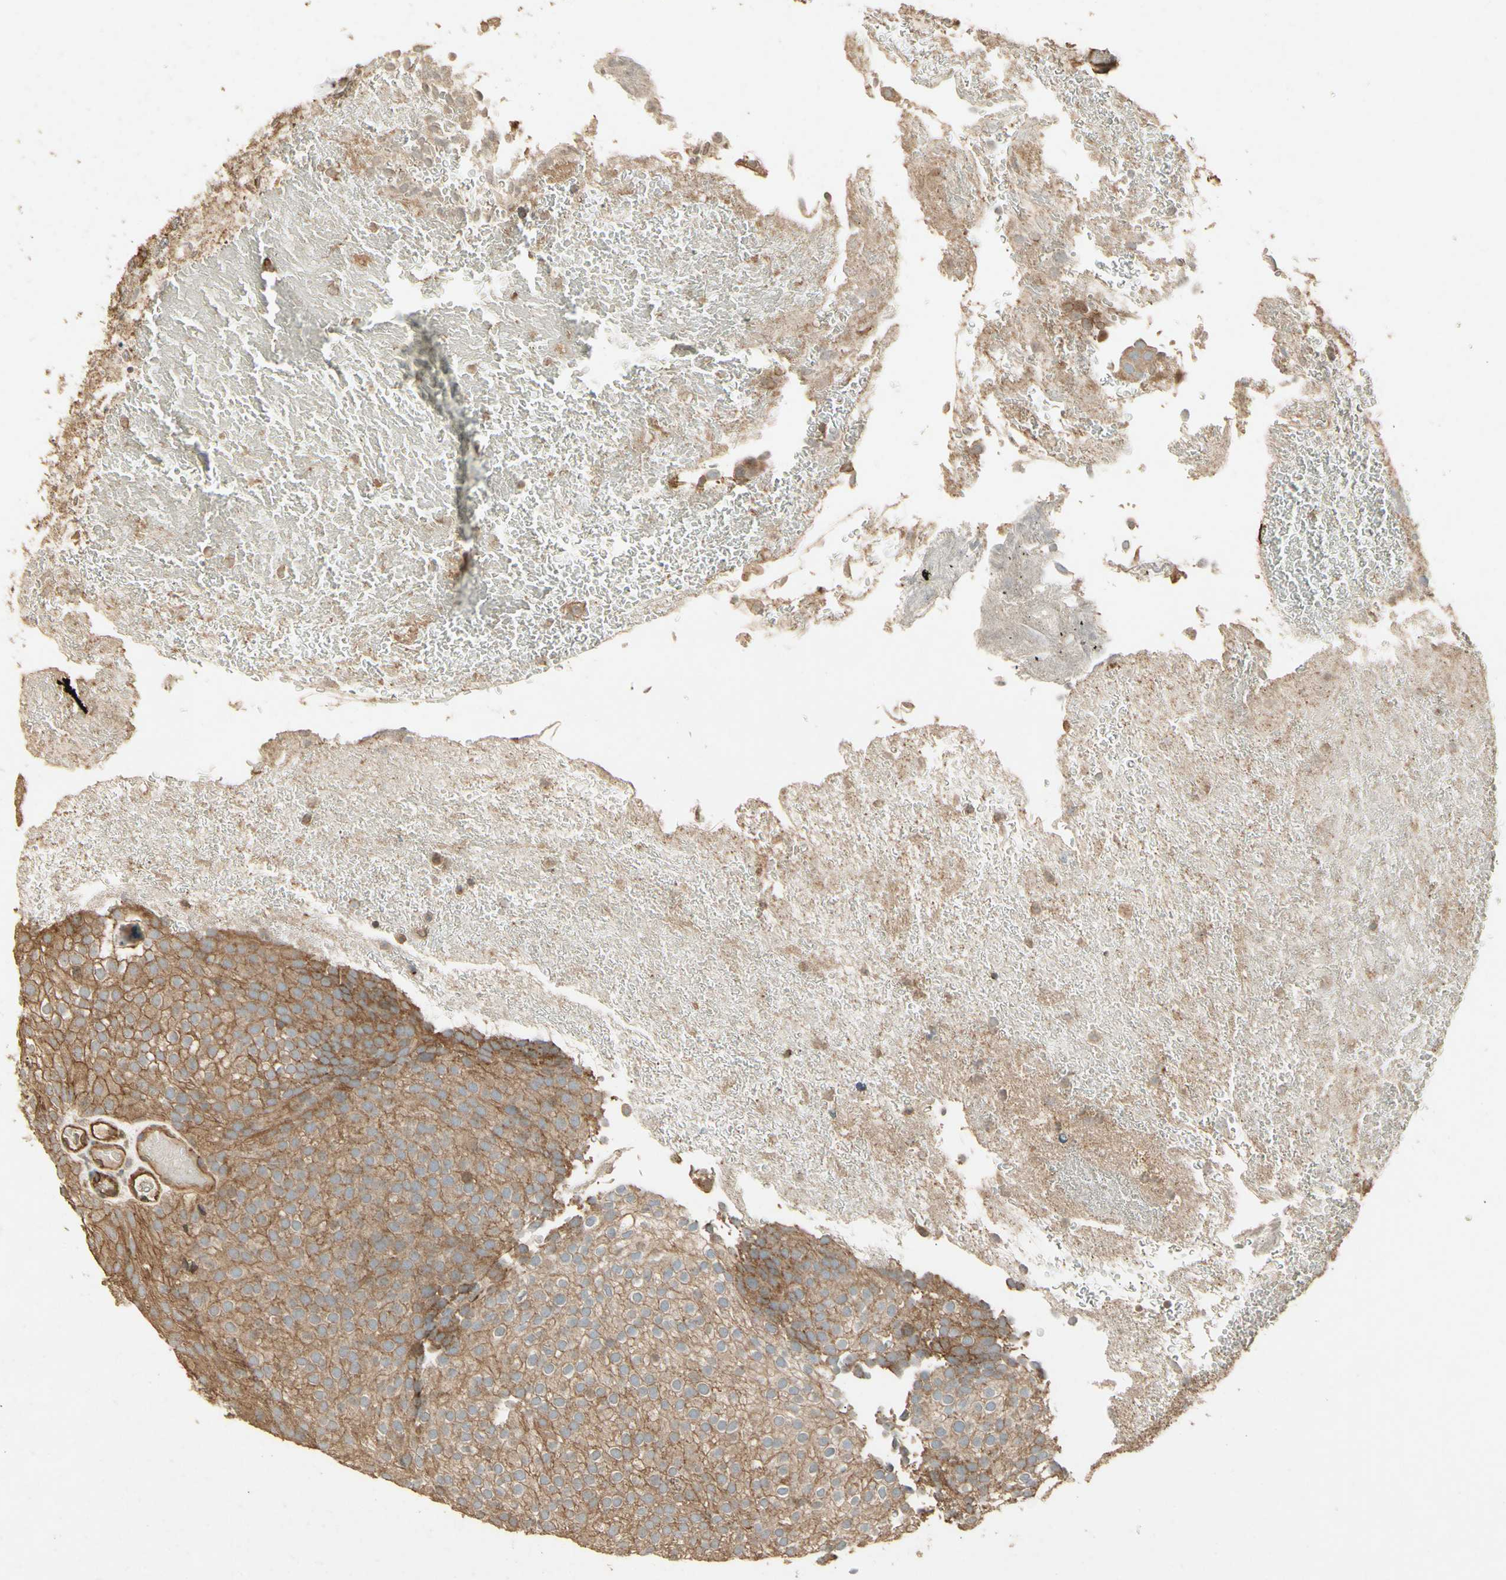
{"staining": {"intensity": "moderate", "quantity": ">75%", "location": "cytoplasmic/membranous"}, "tissue": "urothelial cancer", "cell_type": "Tumor cells", "image_type": "cancer", "snomed": [{"axis": "morphology", "description": "Urothelial carcinoma, Low grade"}, {"axis": "topography", "description": "Urinary bladder"}], "caption": "Moderate cytoplasmic/membranous expression for a protein is present in approximately >75% of tumor cells of urothelial cancer using IHC.", "gene": "RNF180", "patient": {"sex": "male", "age": 78}}